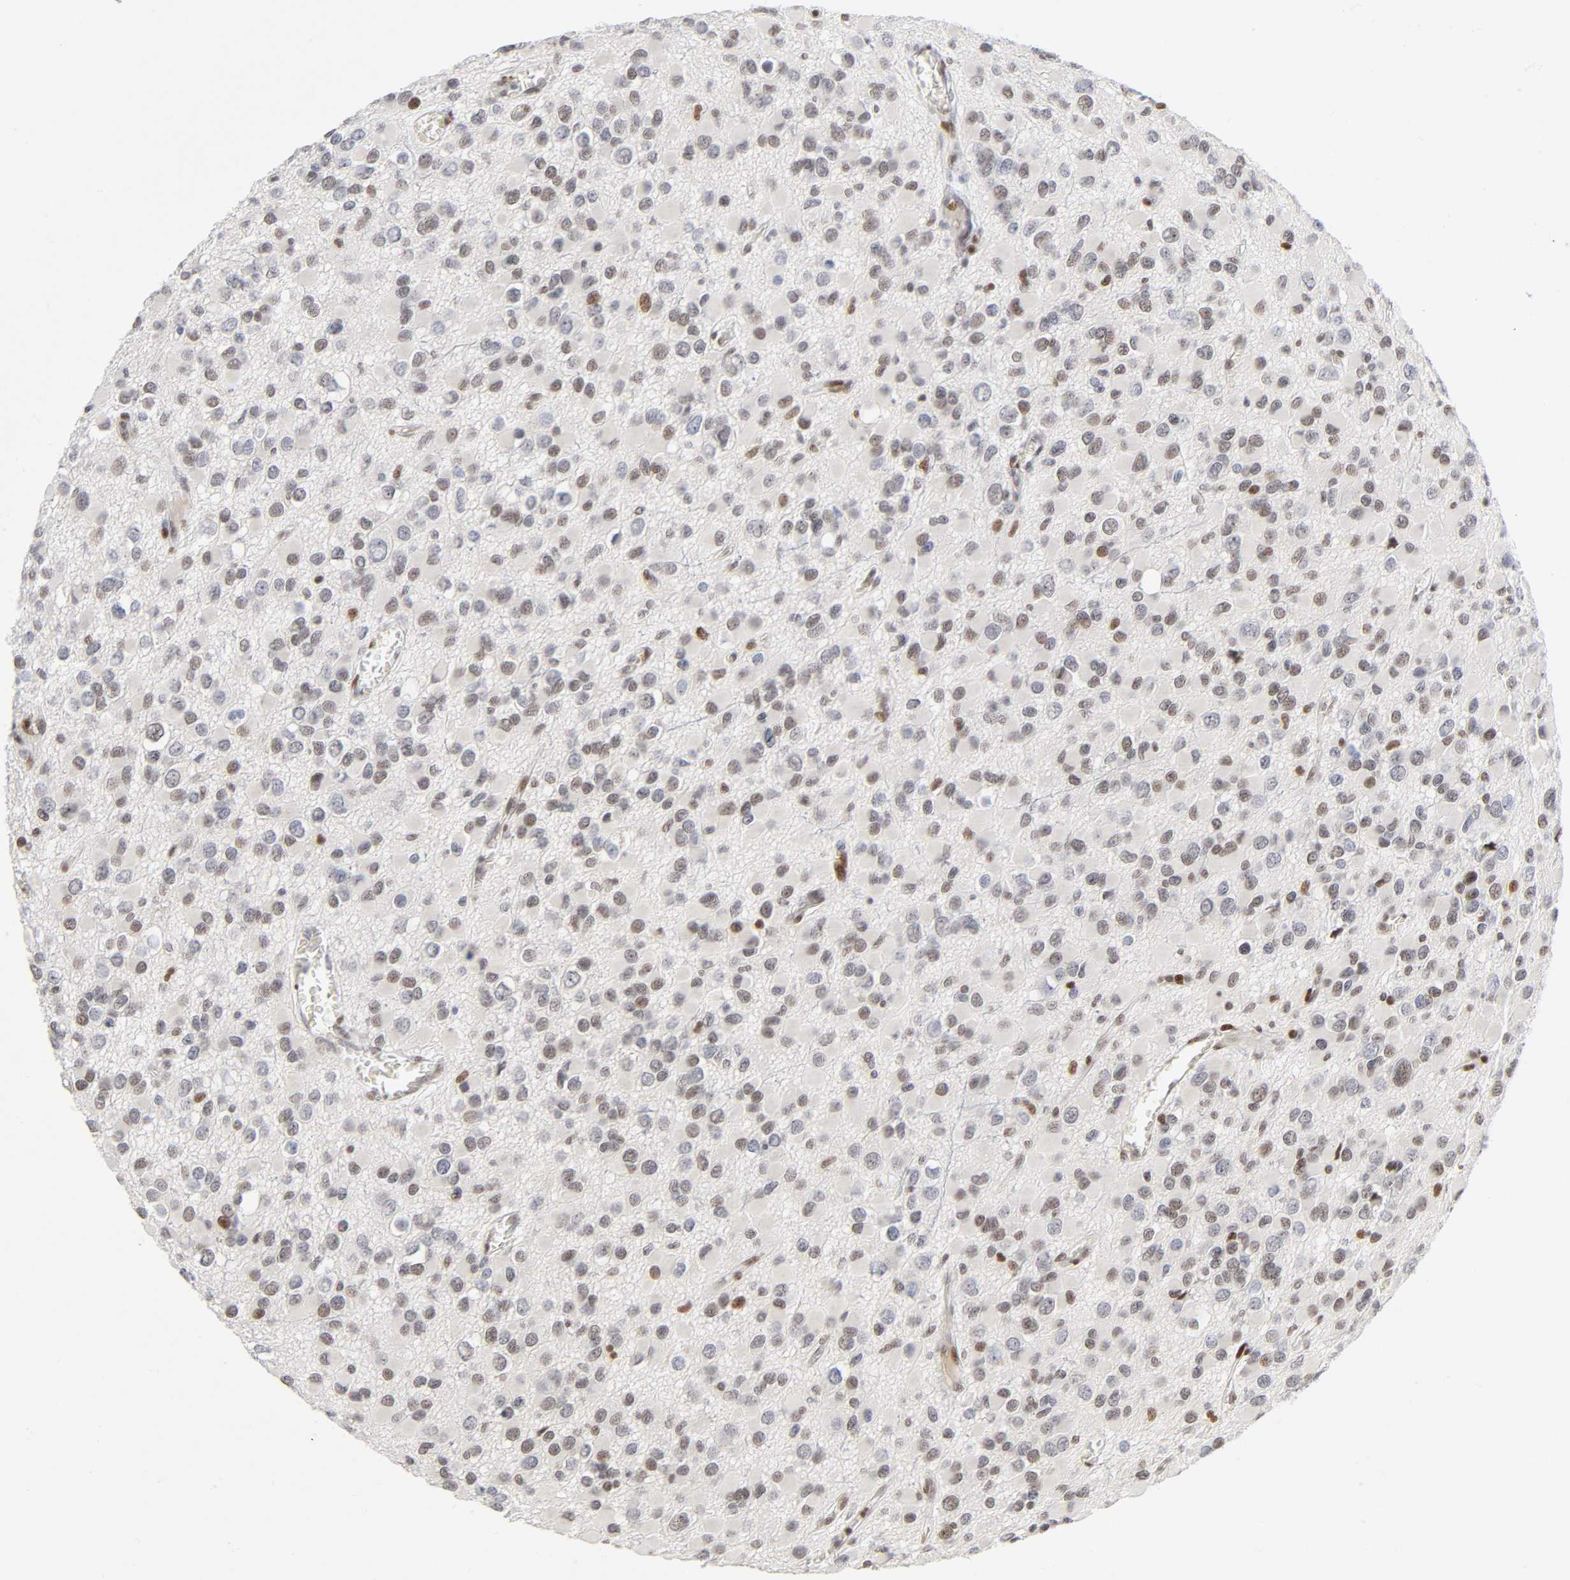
{"staining": {"intensity": "weak", "quantity": "25%-75%", "location": "nuclear"}, "tissue": "glioma", "cell_type": "Tumor cells", "image_type": "cancer", "snomed": [{"axis": "morphology", "description": "Glioma, malignant, Low grade"}, {"axis": "topography", "description": "Brain"}], "caption": "Glioma stained with a protein marker exhibits weak staining in tumor cells.", "gene": "SP3", "patient": {"sex": "male", "age": 42}}